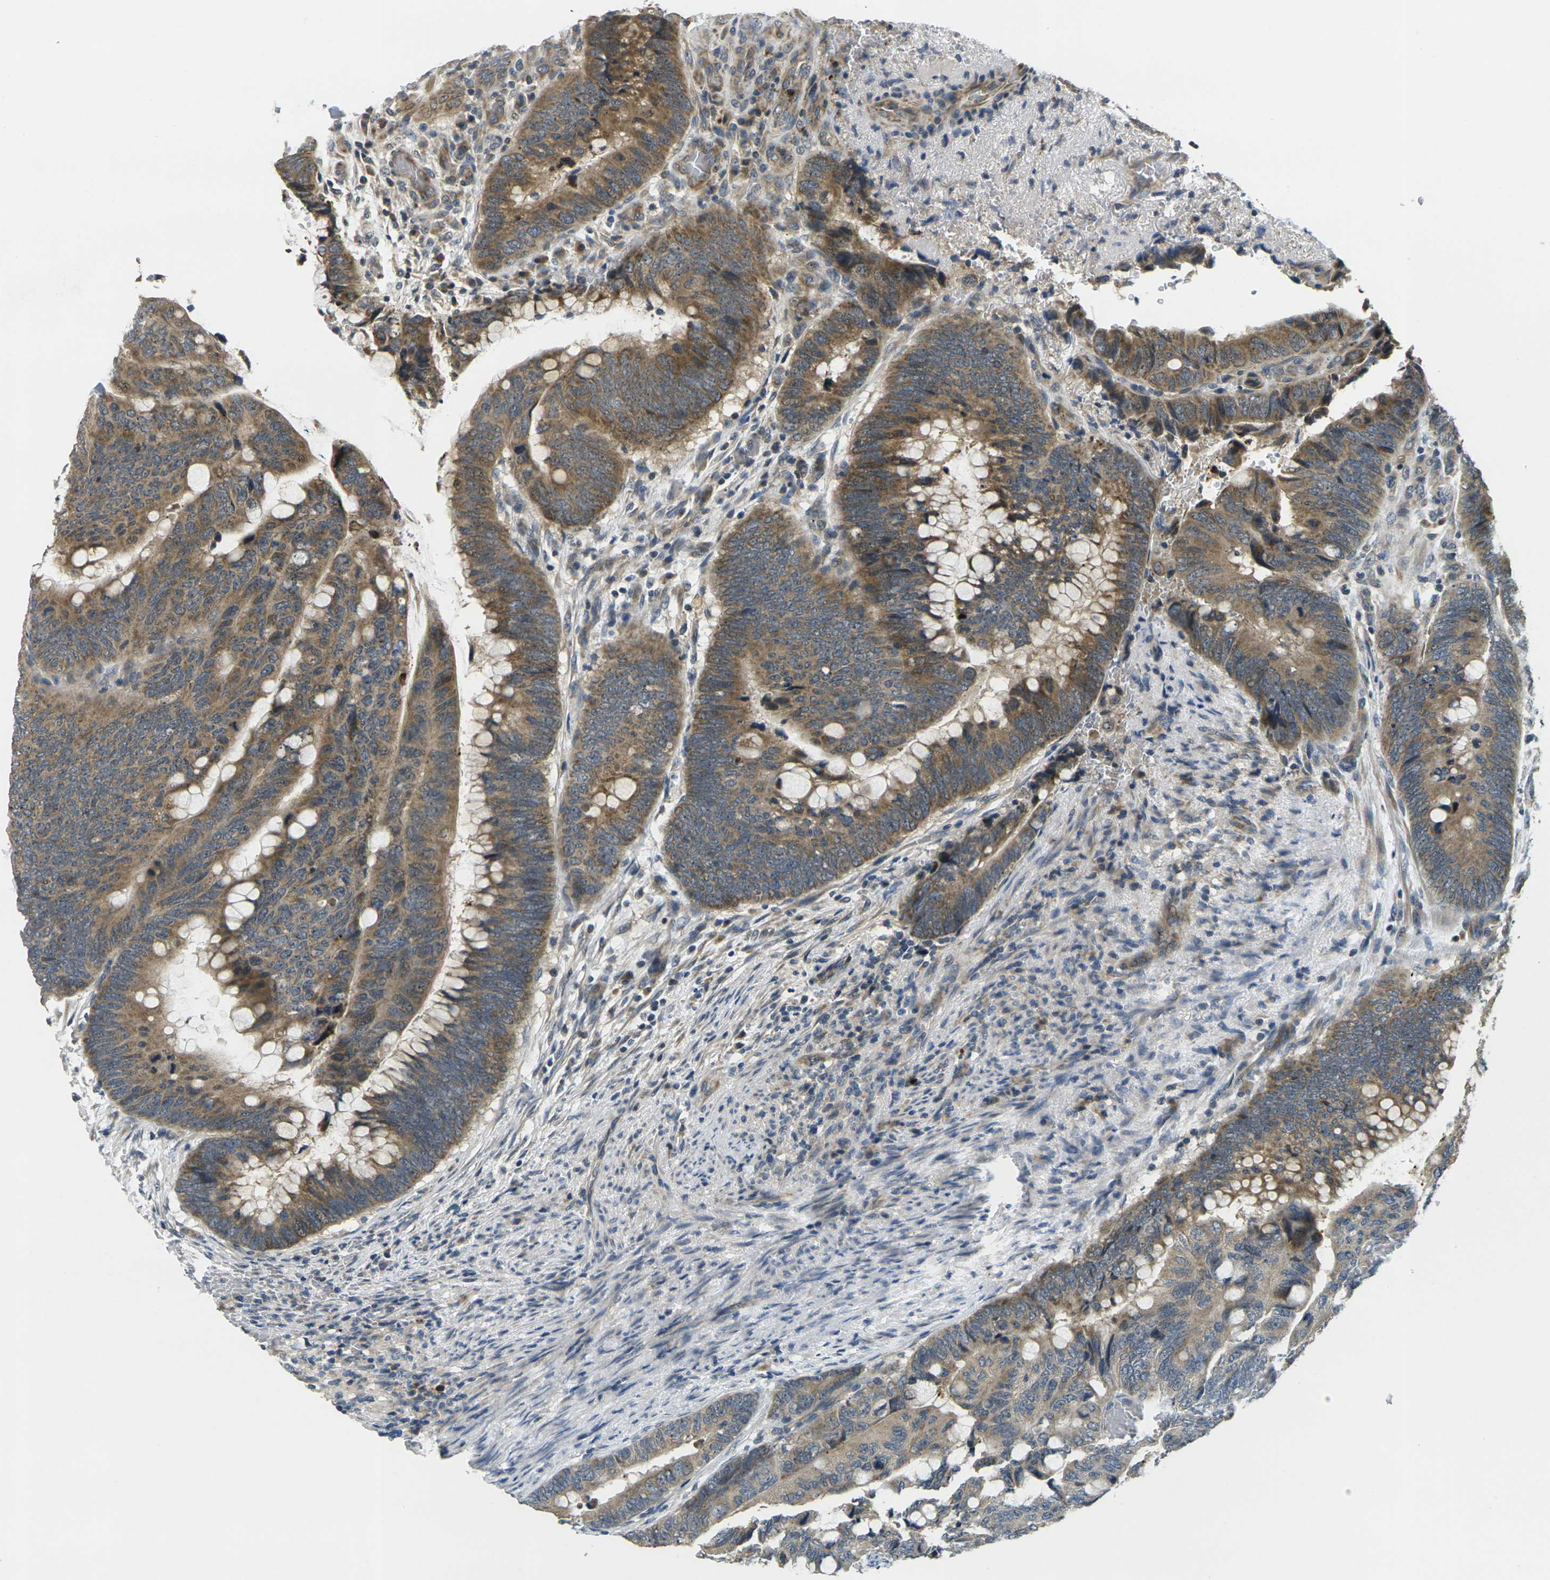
{"staining": {"intensity": "moderate", "quantity": ">75%", "location": "cytoplasmic/membranous"}, "tissue": "colorectal cancer", "cell_type": "Tumor cells", "image_type": "cancer", "snomed": [{"axis": "morphology", "description": "Normal tissue, NOS"}, {"axis": "morphology", "description": "Adenocarcinoma, NOS"}, {"axis": "topography", "description": "Rectum"}, {"axis": "topography", "description": "Peripheral nerve tissue"}], "caption": "Immunohistochemical staining of adenocarcinoma (colorectal) shows moderate cytoplasmic/membranous protein staining in approximately >75% of tumor cells. (DAB = brown stain, brightfield microscopy at high magnification).", "gene": "MINAR2", "patient": {"sex": "male", "age": 92}}